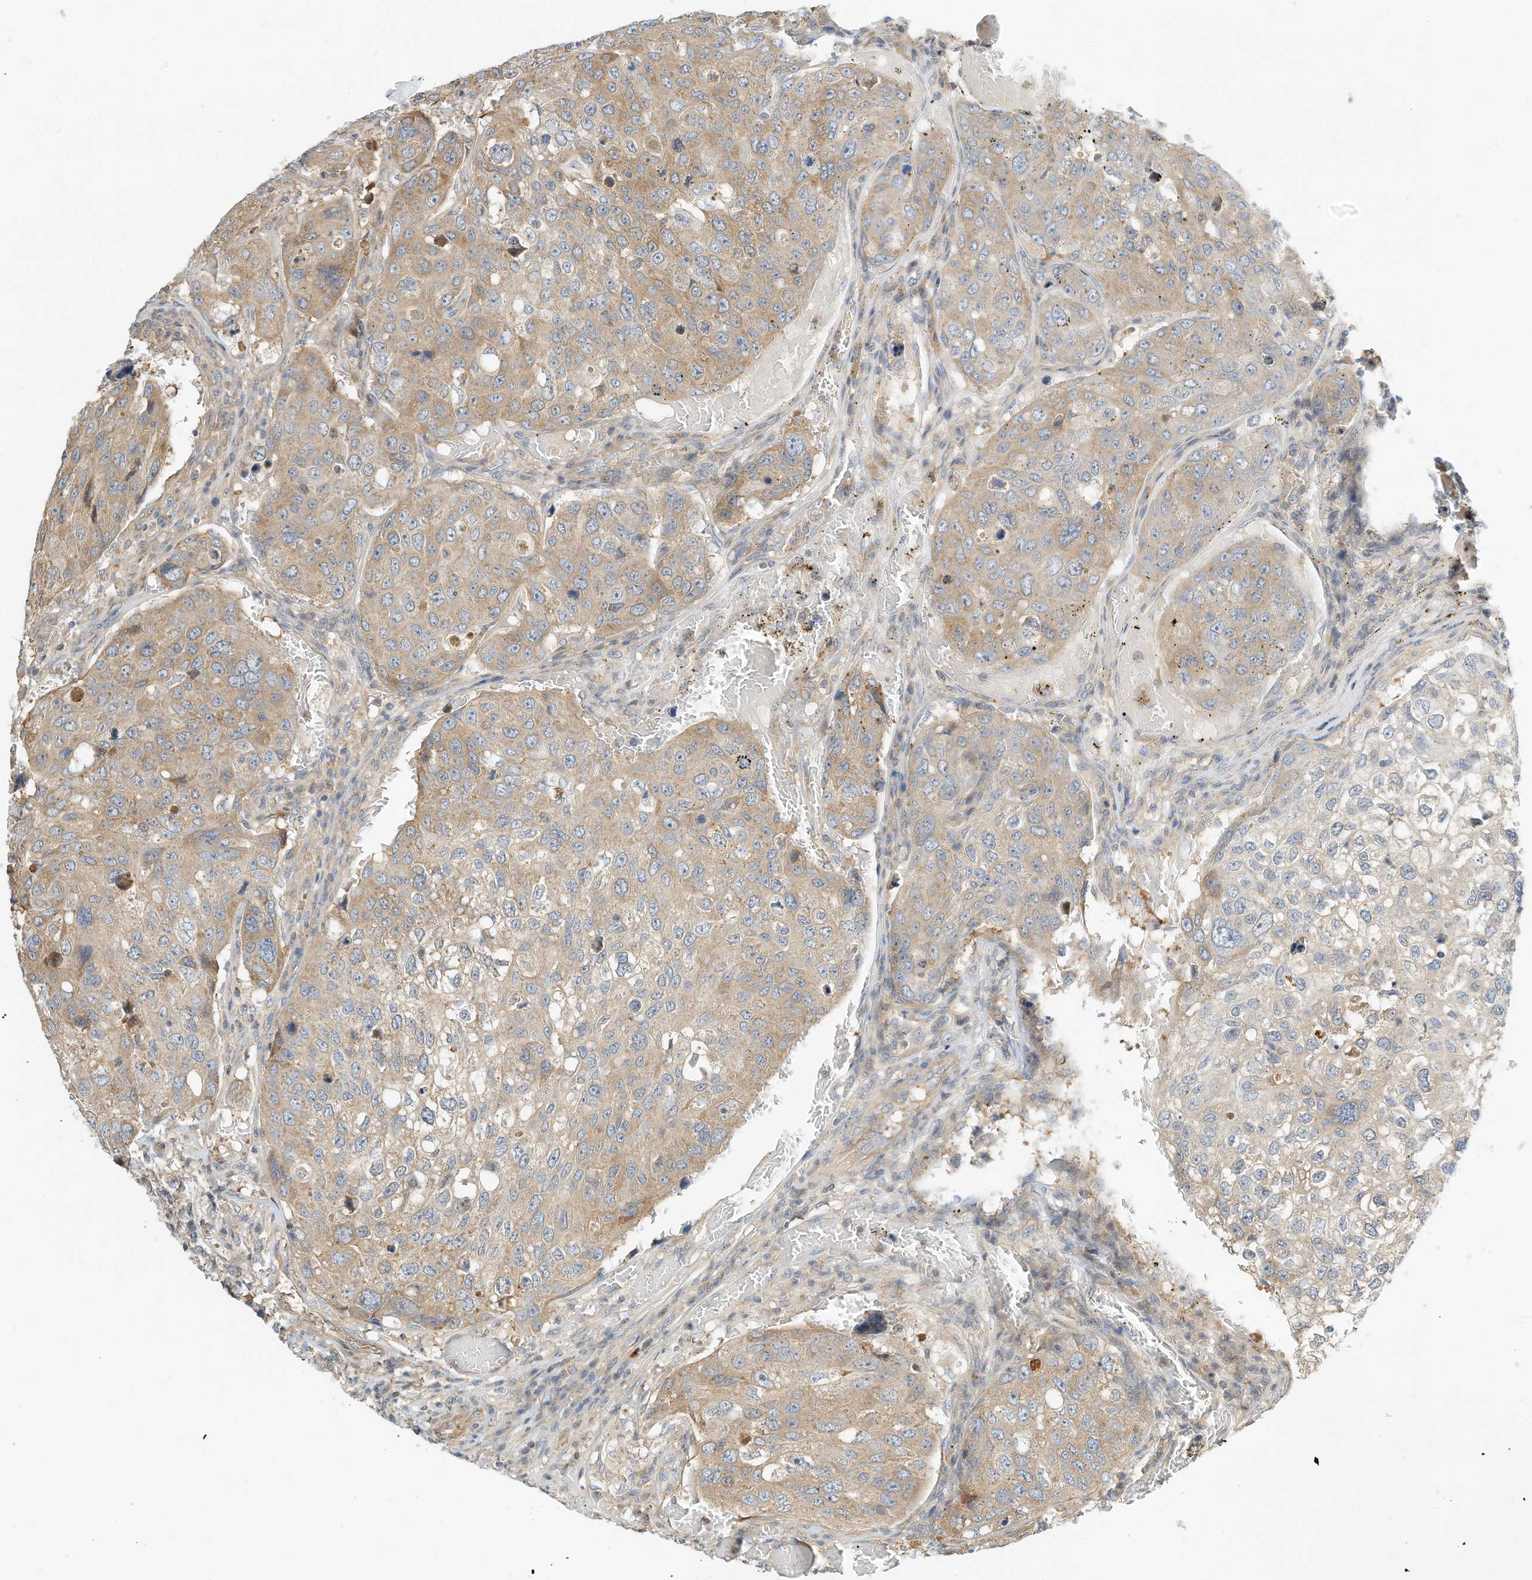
{"staining": {"intensity": "weak", "quantity": "25%-75%", "location": "cytoplasmic/membranous"}, "tissue": "urothelial cancer", "cell_type": "Tumor cells", "image_type": "cancer", "snomed": [{"axis": "morphology", "description": "Urothelial carcinoma, High grade"}, {"axis": "topography", "description": "Lymph node"}, {"axis": "topography", "description": "Urinary bladder"}], "caption": "Urothelial cancer stained with a protein marker shows weak staining in tumor cells.", "gene": "OFD1", "patient": {"sex": "male", "age": 51}}